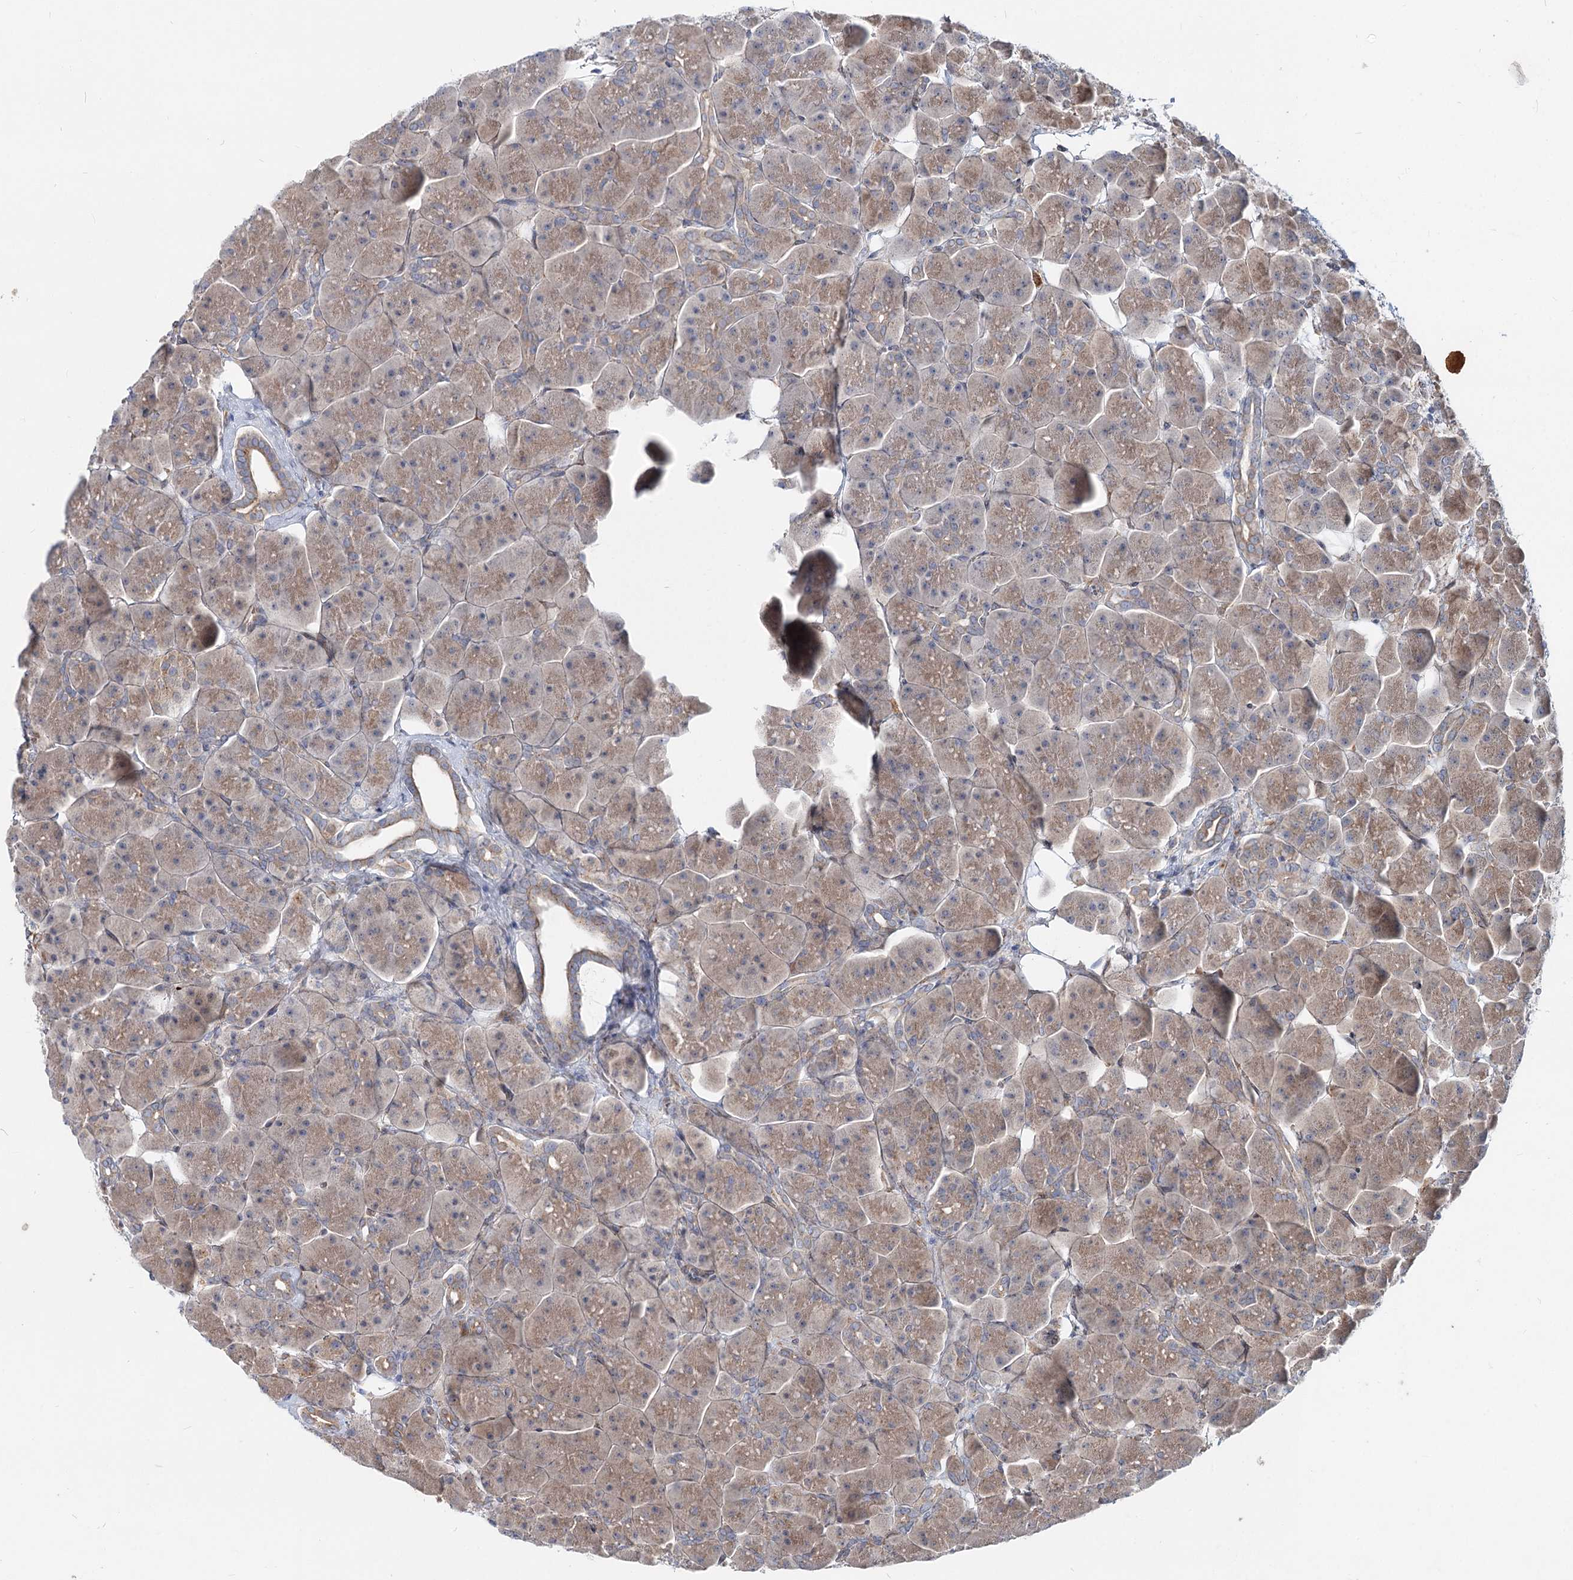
{"staining": {"intensity": "weak", "quantity": ">75%", "location": "cytoplasmic/membranous"}, "tissue": "pancreas", "cell_type": "Exocrine glandular cells", "image_type": "normal", "snomed": [{"axis": "morphology", "description": "Normal tissue, NOS"}, {"axis": "topography", "description": "Pancreas"}], "caption": "Brown immunohistochemical staining in normal pancreas demonstrates weak cytoplasmic/membranous expression in approximately >75% of exocrine glandular cells. The protein of interest is stained brown, and the nuclei are stained in blue (DAB IHC with brightfield microscopy, high magnification).", "gene": "SPART", "patient": {"sex": "male", "age": 66}}